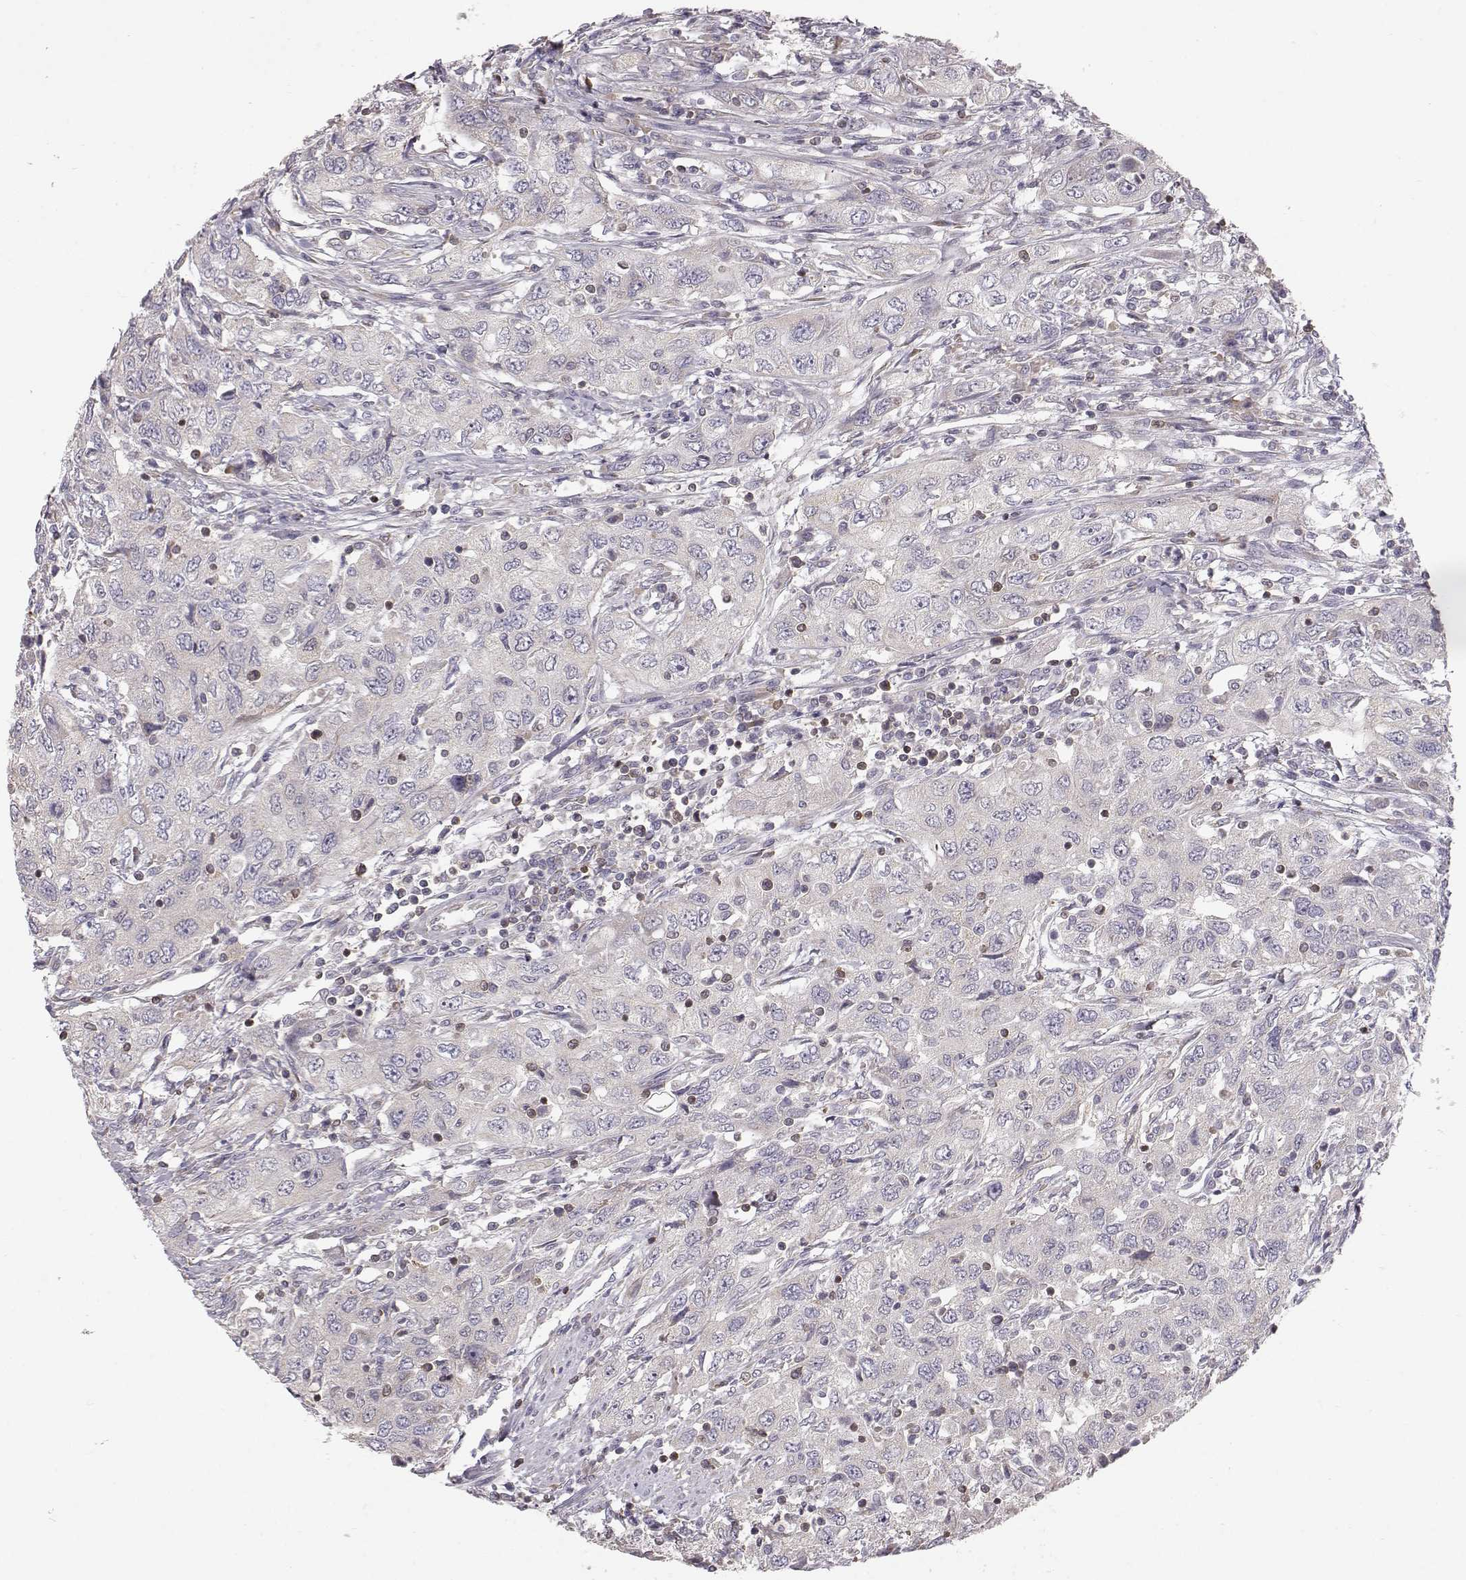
{"staining": {"intensity": "negative", "quantity": "none", "location": "none"}, "tissue": "urothelial cancer", "cell_type": "Tumor cells", "image_type": "cancer", "snomed": [{"axis": "morphology", "description": "Urothelial carcinoma, High grade"}, {"axis": "topography", "description": "Urinary bladder"}], "caption": "Human urothelial carcinoma (high-grade) stained for a protein using immunohistochemistry (IHC) reveals no positivity in tumor cells.", "gene": "GRAP2", "patient": {"sex": "male", "age": 76}}